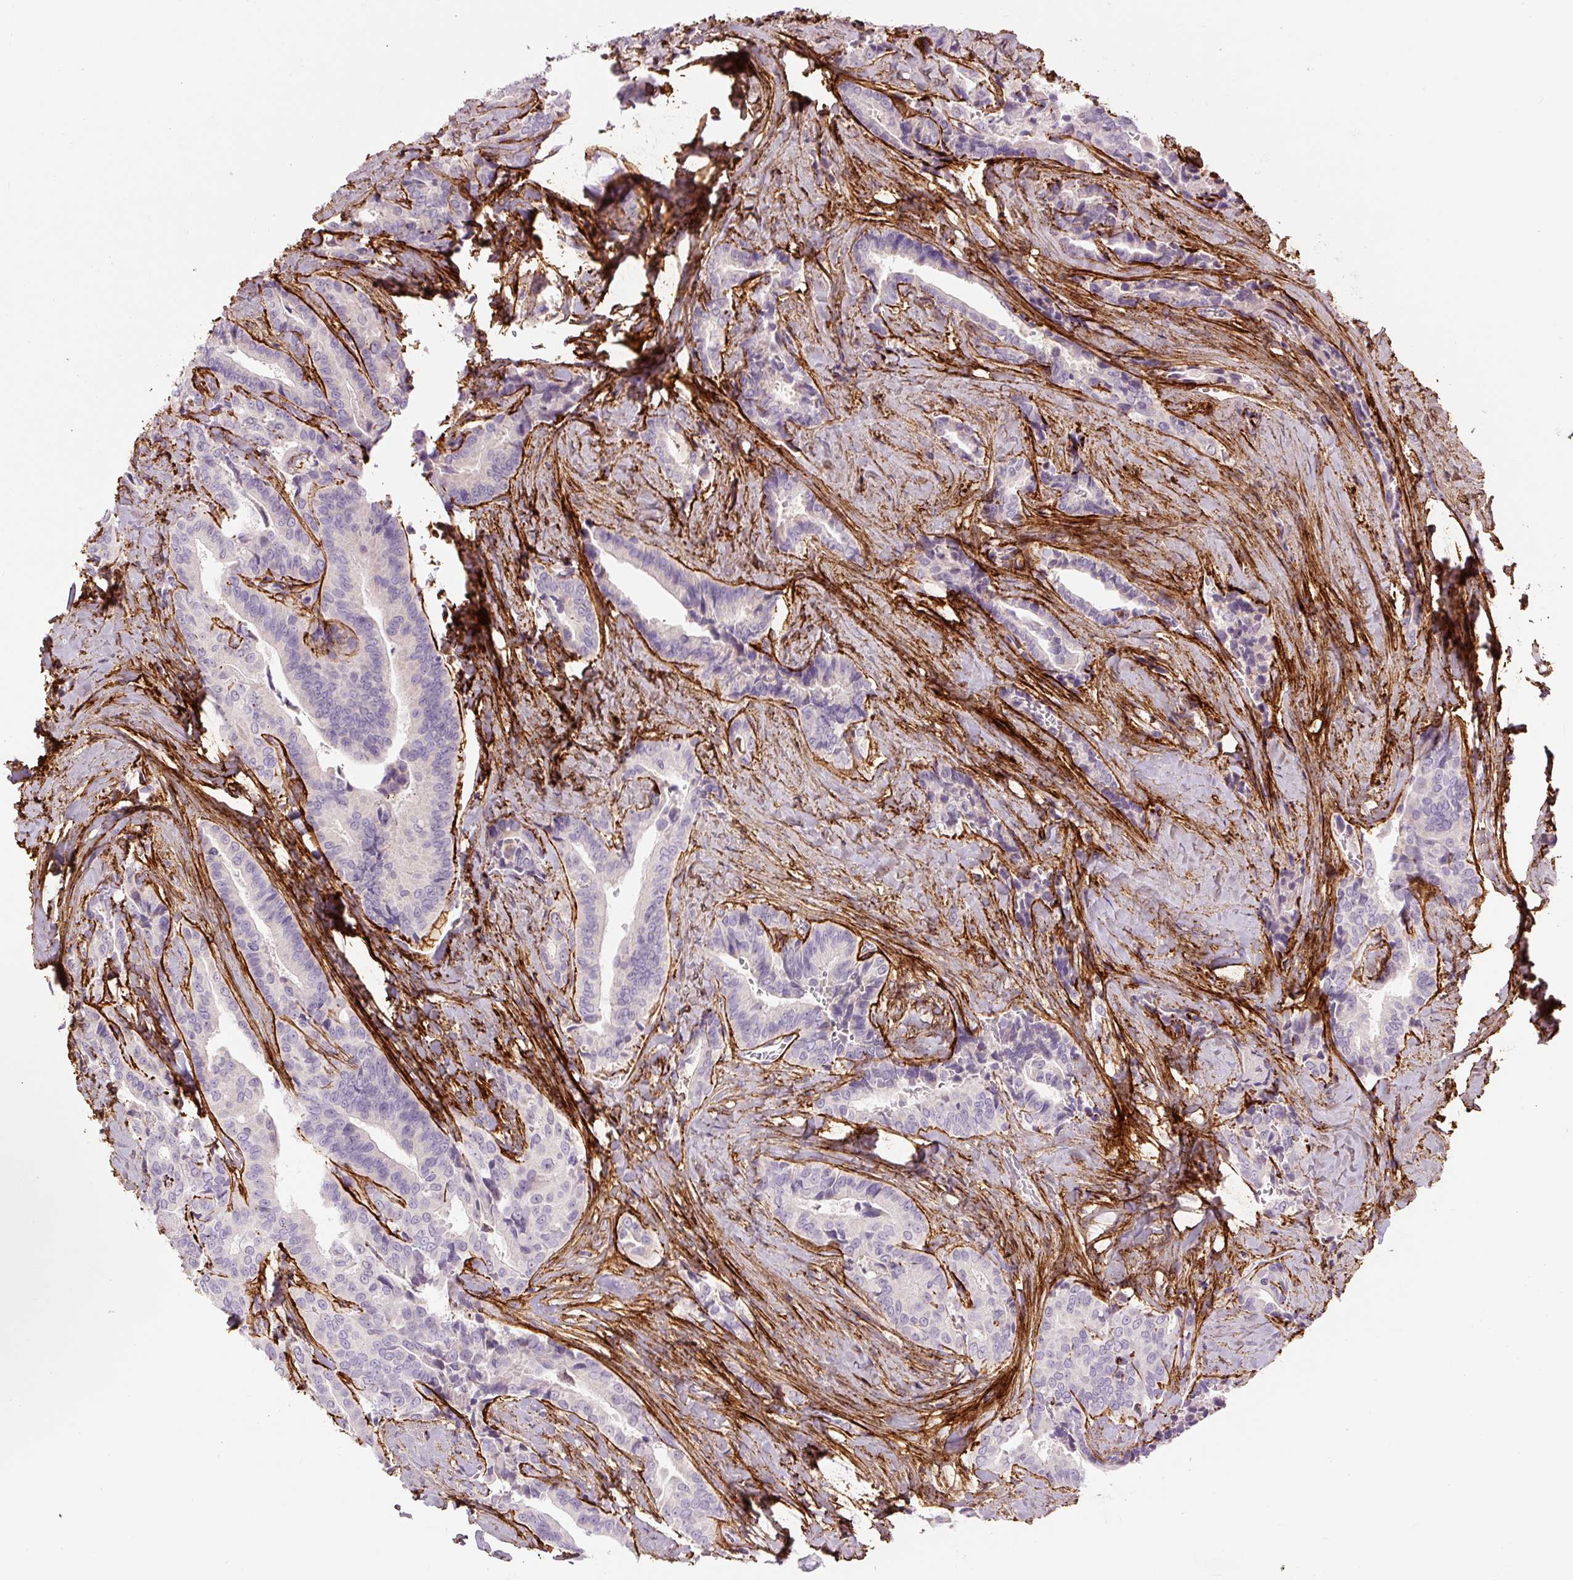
{"staining": {"intensity": "negative", "quantity": "none", "location": "none"}, "tissue": "thyroid cancer", "cell_type": "Tumor cells", "image_type": "cancer", "snomed": [{"axis": "morphology", "description": "Papillary adenocarcinoma, NOS"}, {"axis": "topography", "description": "Thyroid gland"}], "caption": "The immunohistochemistry image has no significant positivity in tumor cells of thyroid papillary adenocarcinoma tissue.", "gene": "FBN1", "patient": {"sex": "male", "age": 61}}